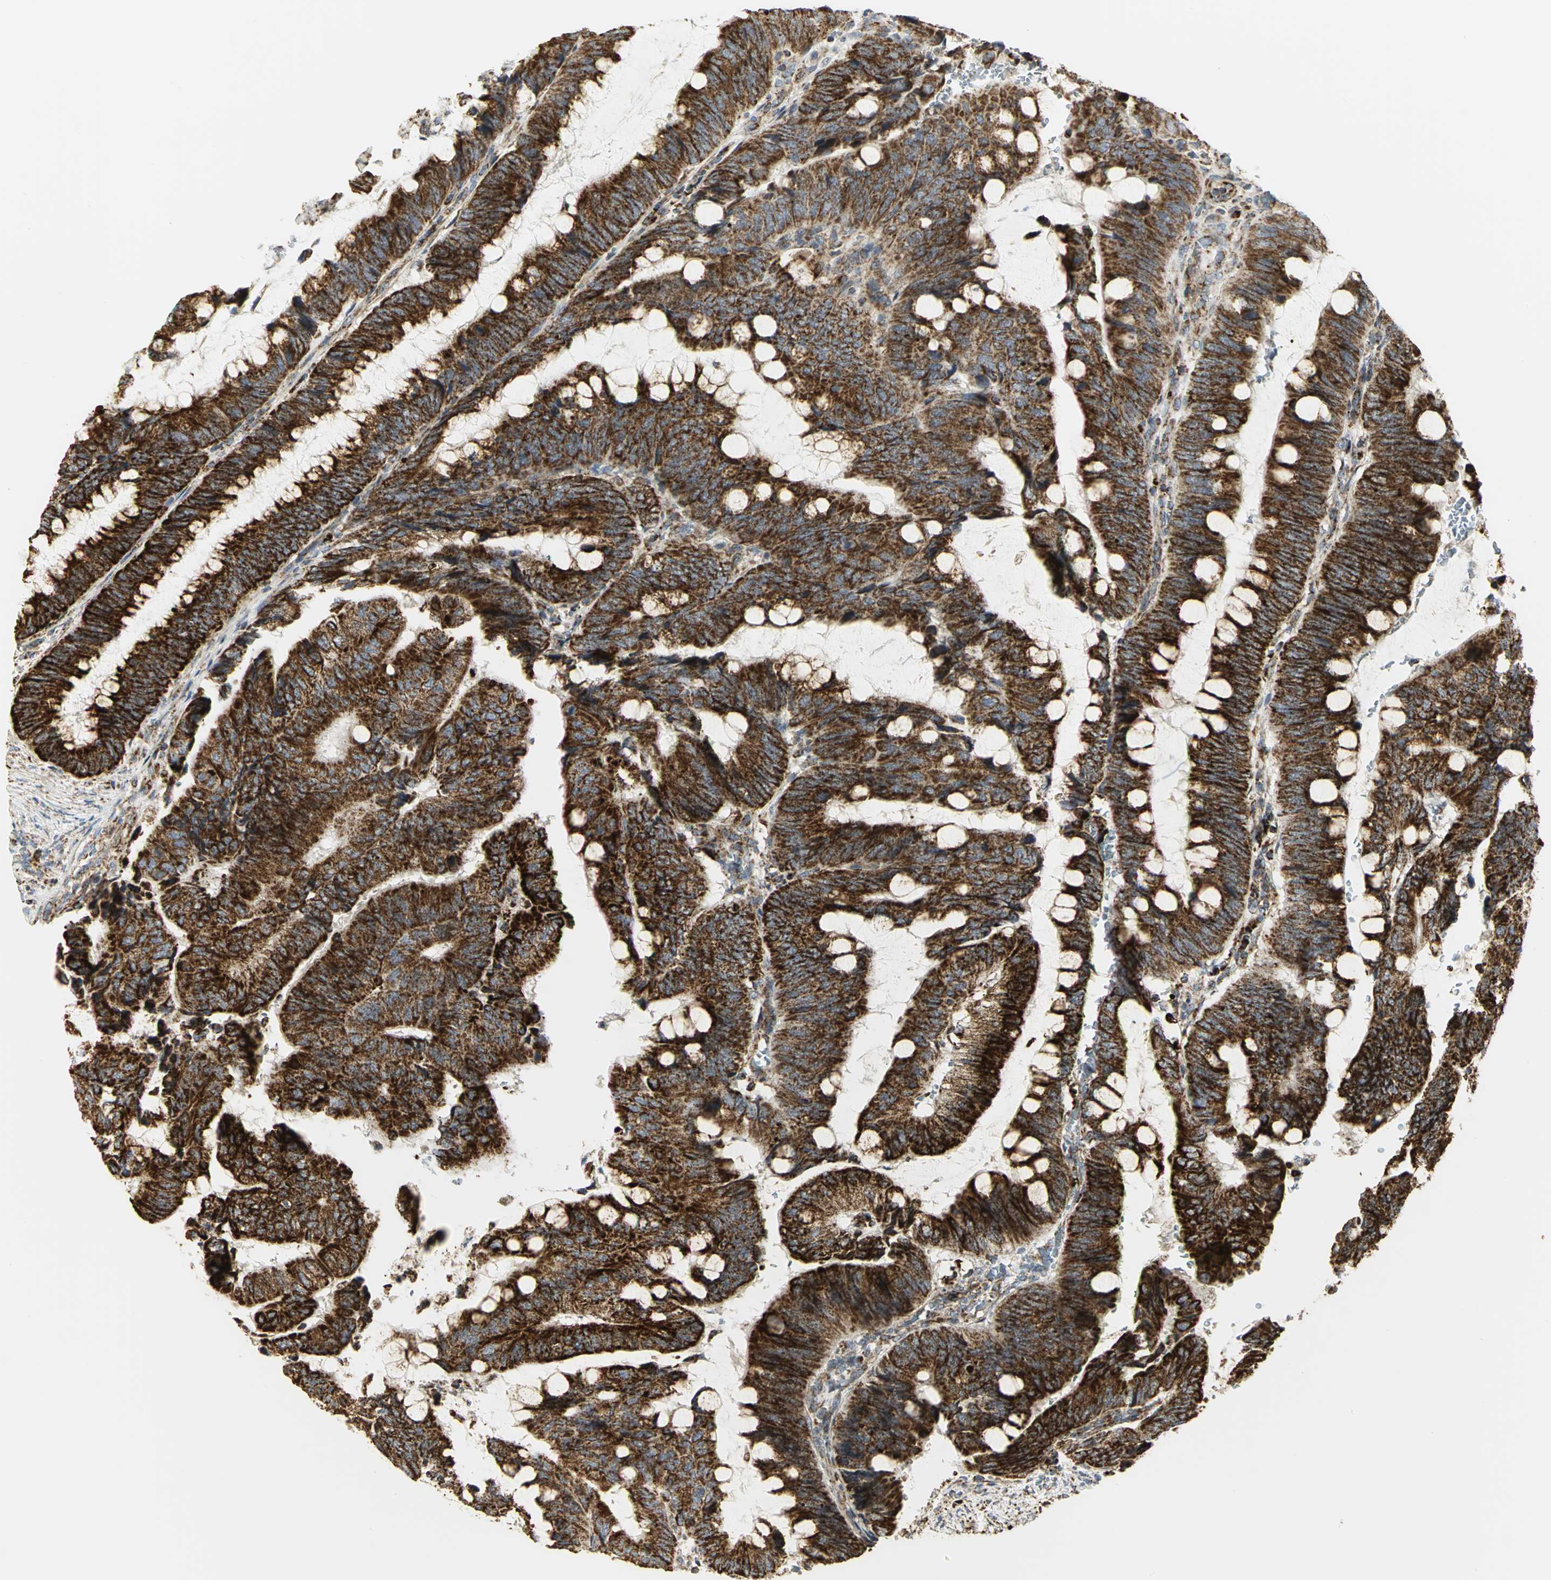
{"staining": {"intensity": "strong", "quantity": ">75%", "location": "cytoplasmic/membranous"}, "tissue": "colorectal cancer", "cell_type": "Tumor cells", "image_type": "cancer", "snomed": [{"axis": "morphology", "description": "Normal tissue, NOS"}, {"axis": "morphology", "description": "Adenocarcinoma, NOS"}, {"axis": "topography", "description": "Rectum"}, {"axis": "topography", "description": "Peripheral nerve tissue"}], "caption": "Protein analysis of colorectal adenocarcinoma tissue displays strong cytoplasmic/membranous positivity in approximately >75% of tumor cells. (Stains: DAB (3,3'-diaminobenzidine) in brown, nuclei in blue, Microscopy: brightfield microscopy at high magnification).", "gene": "VDAC1", "patient": {"sex": "male", "age": 92}}